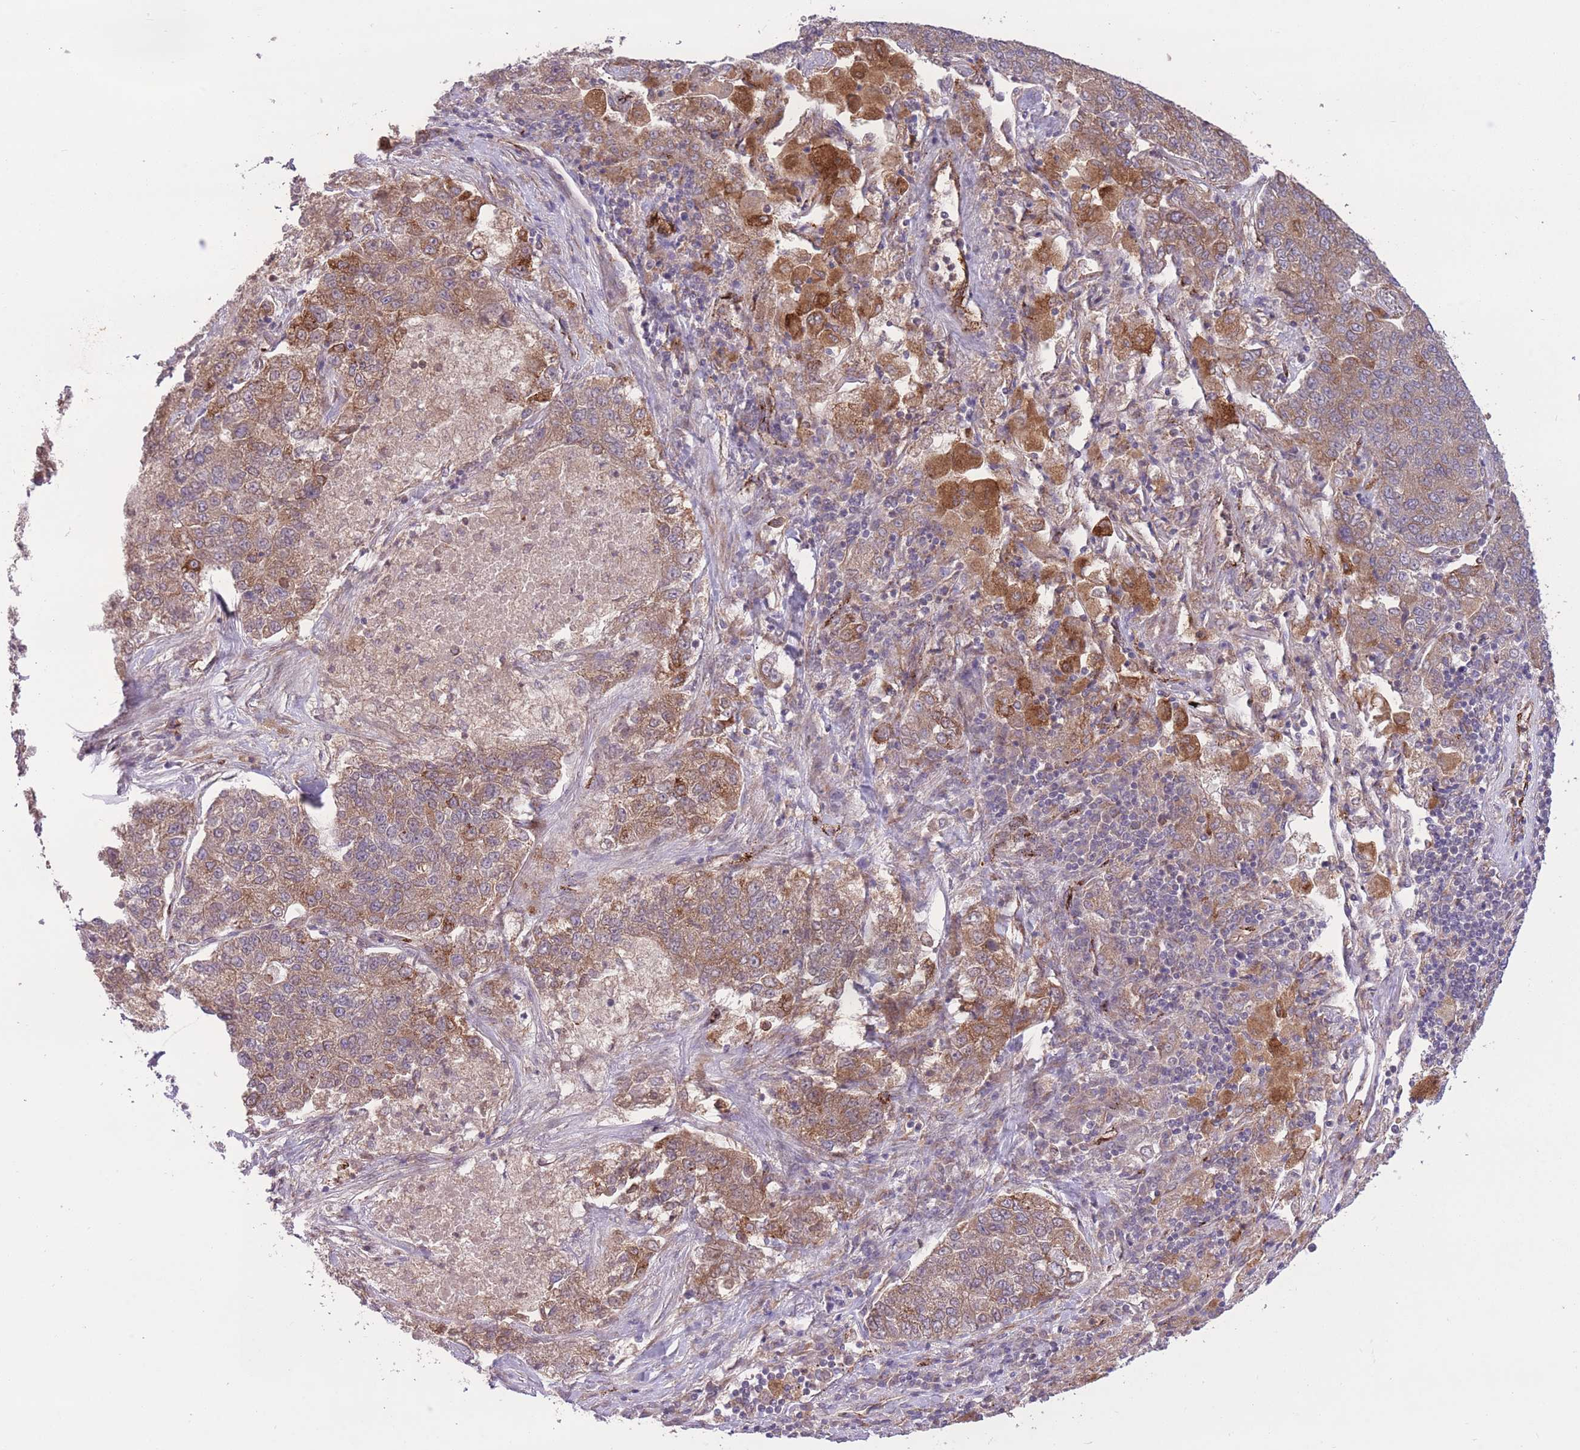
{"staining": {"intensity": "moderate", "quantity": "<25%", "location": "cytoplasmic/membranous"}, "tissue": "lung cancer", "cell_type": "Tumor cells", "image_type": "cancer", "snomed": [{"axis": "morphology", "description": "Adenocarcinoma, NOS"}, {"axis": "topography", "description": "Lung"}], "caption": "A brown stain highlights moderate cytoplasmic/membranous positivity of a protein in lung adenocarcinoma tumor cells.", "gene": "CISH", "patient": {"sex": "male", "age": 49}}